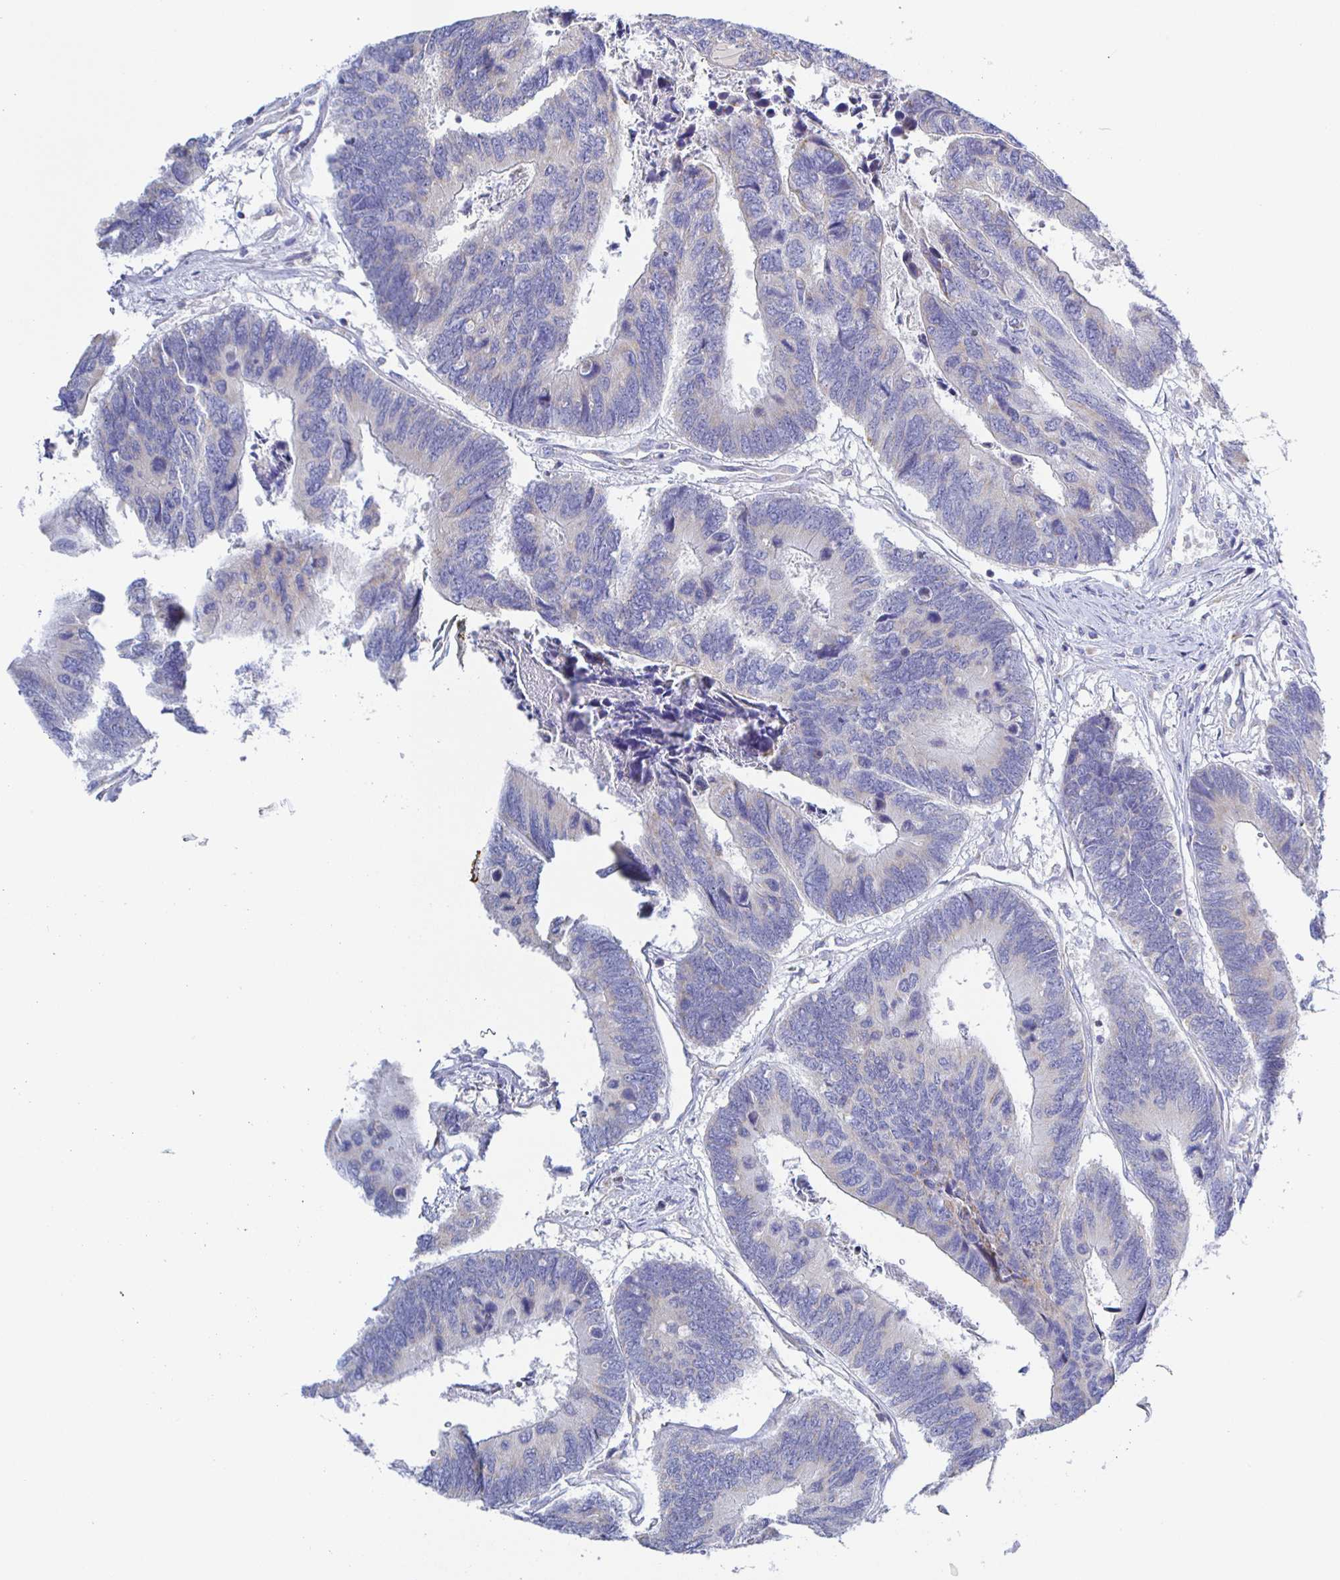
{"staining": {"intensity": "negative", "quantity": "none", "location": "none"}, "tissue": "colorectal cancer", "cell_type": "Tumor cells", "image_type": "cancer", "snomed": [{"axis": "morphology", "description": "Adenocarcinoma, NOS"}, {"axis": "topography", "description": "Colon"}], "caption": "IHC micrograph of neoplastic tissue: colorectal cancer (adenocarcinoma) stained with DAB (3,3'-diaminobenzidine) reveals no significant protein staining in tumor cells.", "gene": "SYNGR4", "patient": {"sex": "female", "age": 67}}